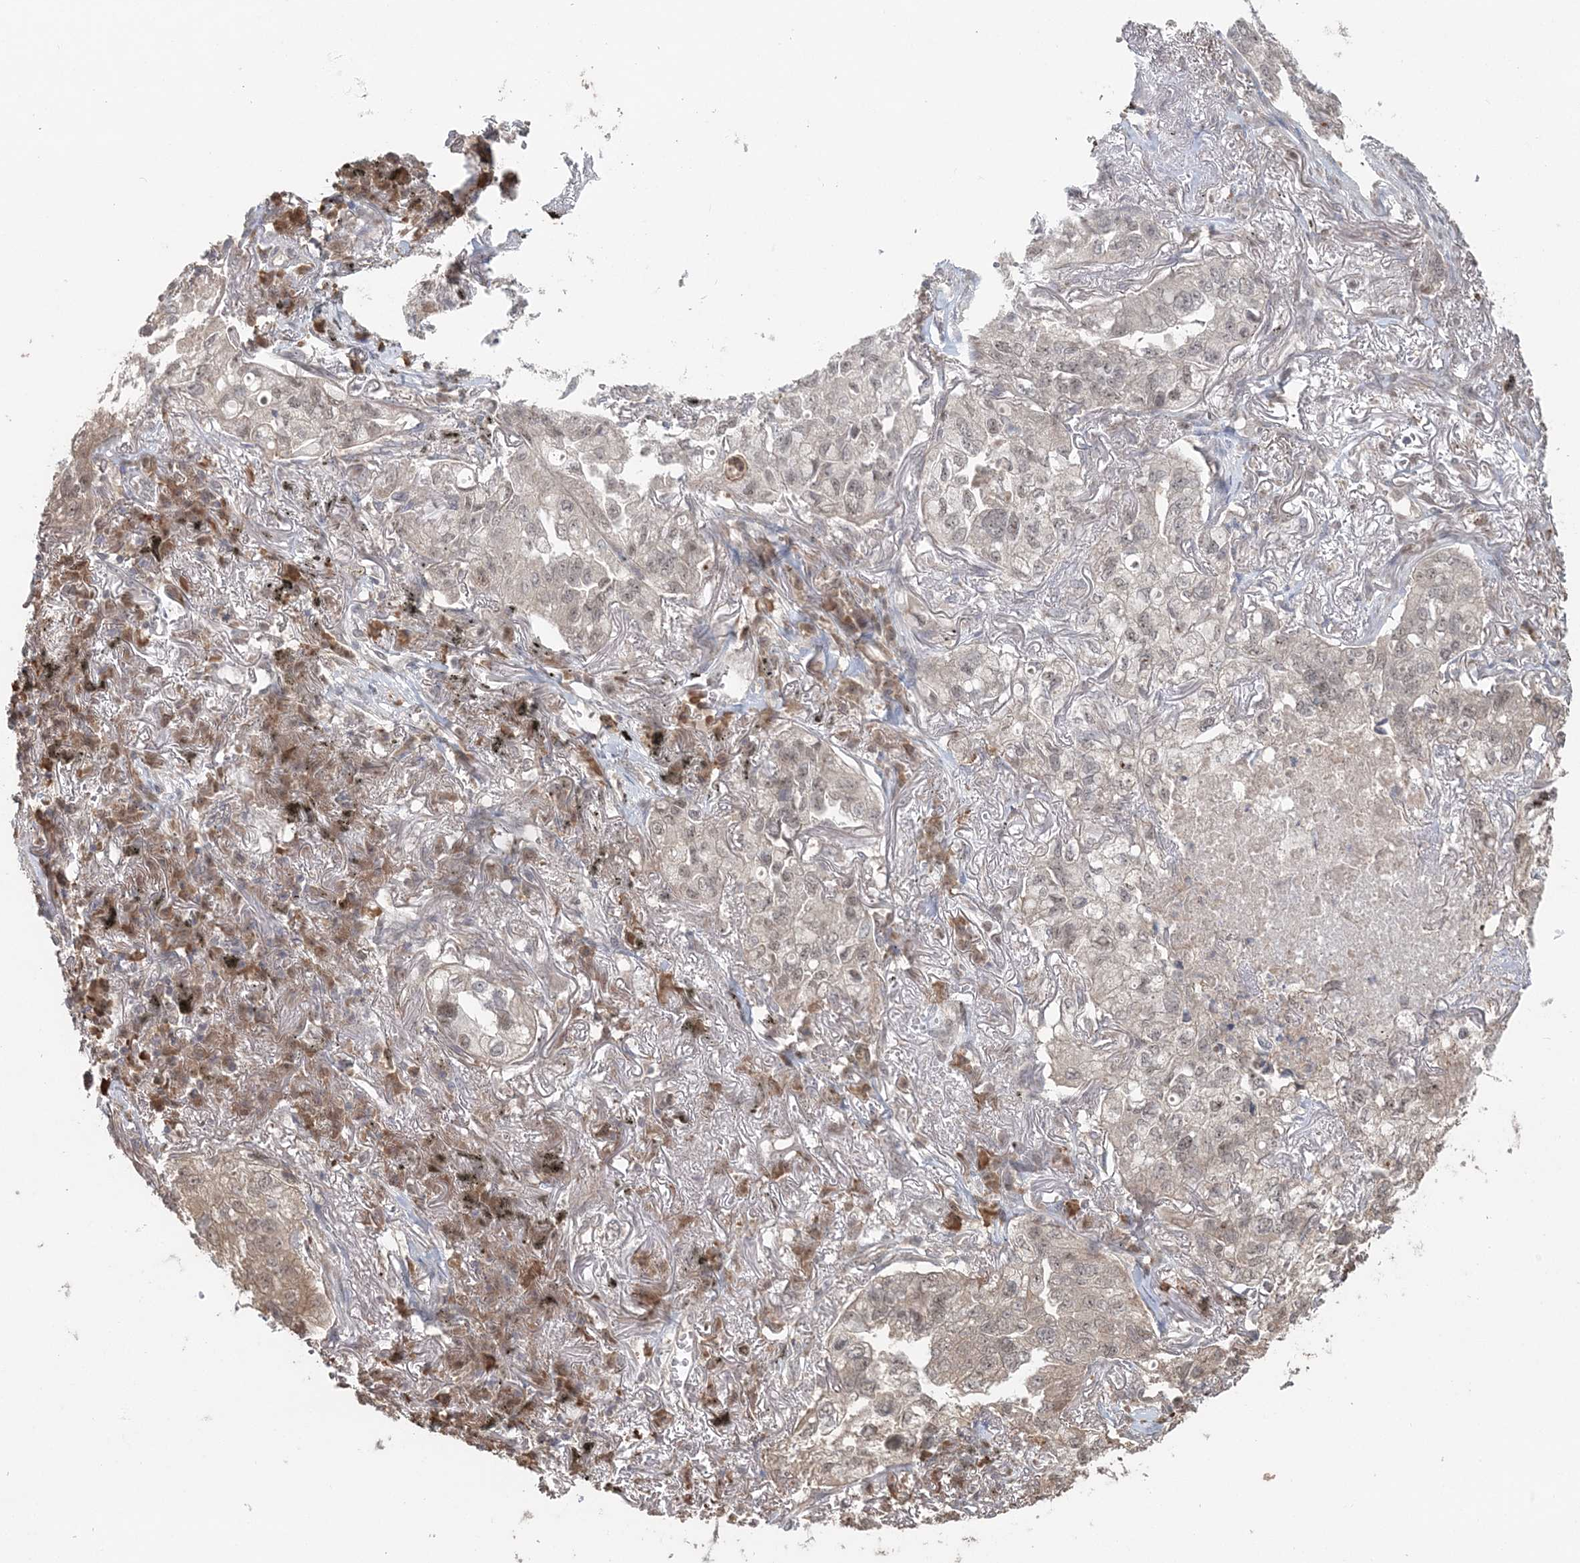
{"staining": {"intensity": "weak", "quantity": "<25%", "location": "nuclear"}, "tissue": "lung cancer", "cell_type": "Tumor cells", "image_type": "cancer", "snomed": [{"axis": "morphology", "description": "Adenocarcinoma, NOS"}, {"axis": "topography", "description": "Lung"}], "caption": "This is a micrograph of immunohistochemistry staining of lung cancer, which shows no expression in tumor cells.", "gene": "SLU7", "patient": {"sex": "male", "age": 65}}